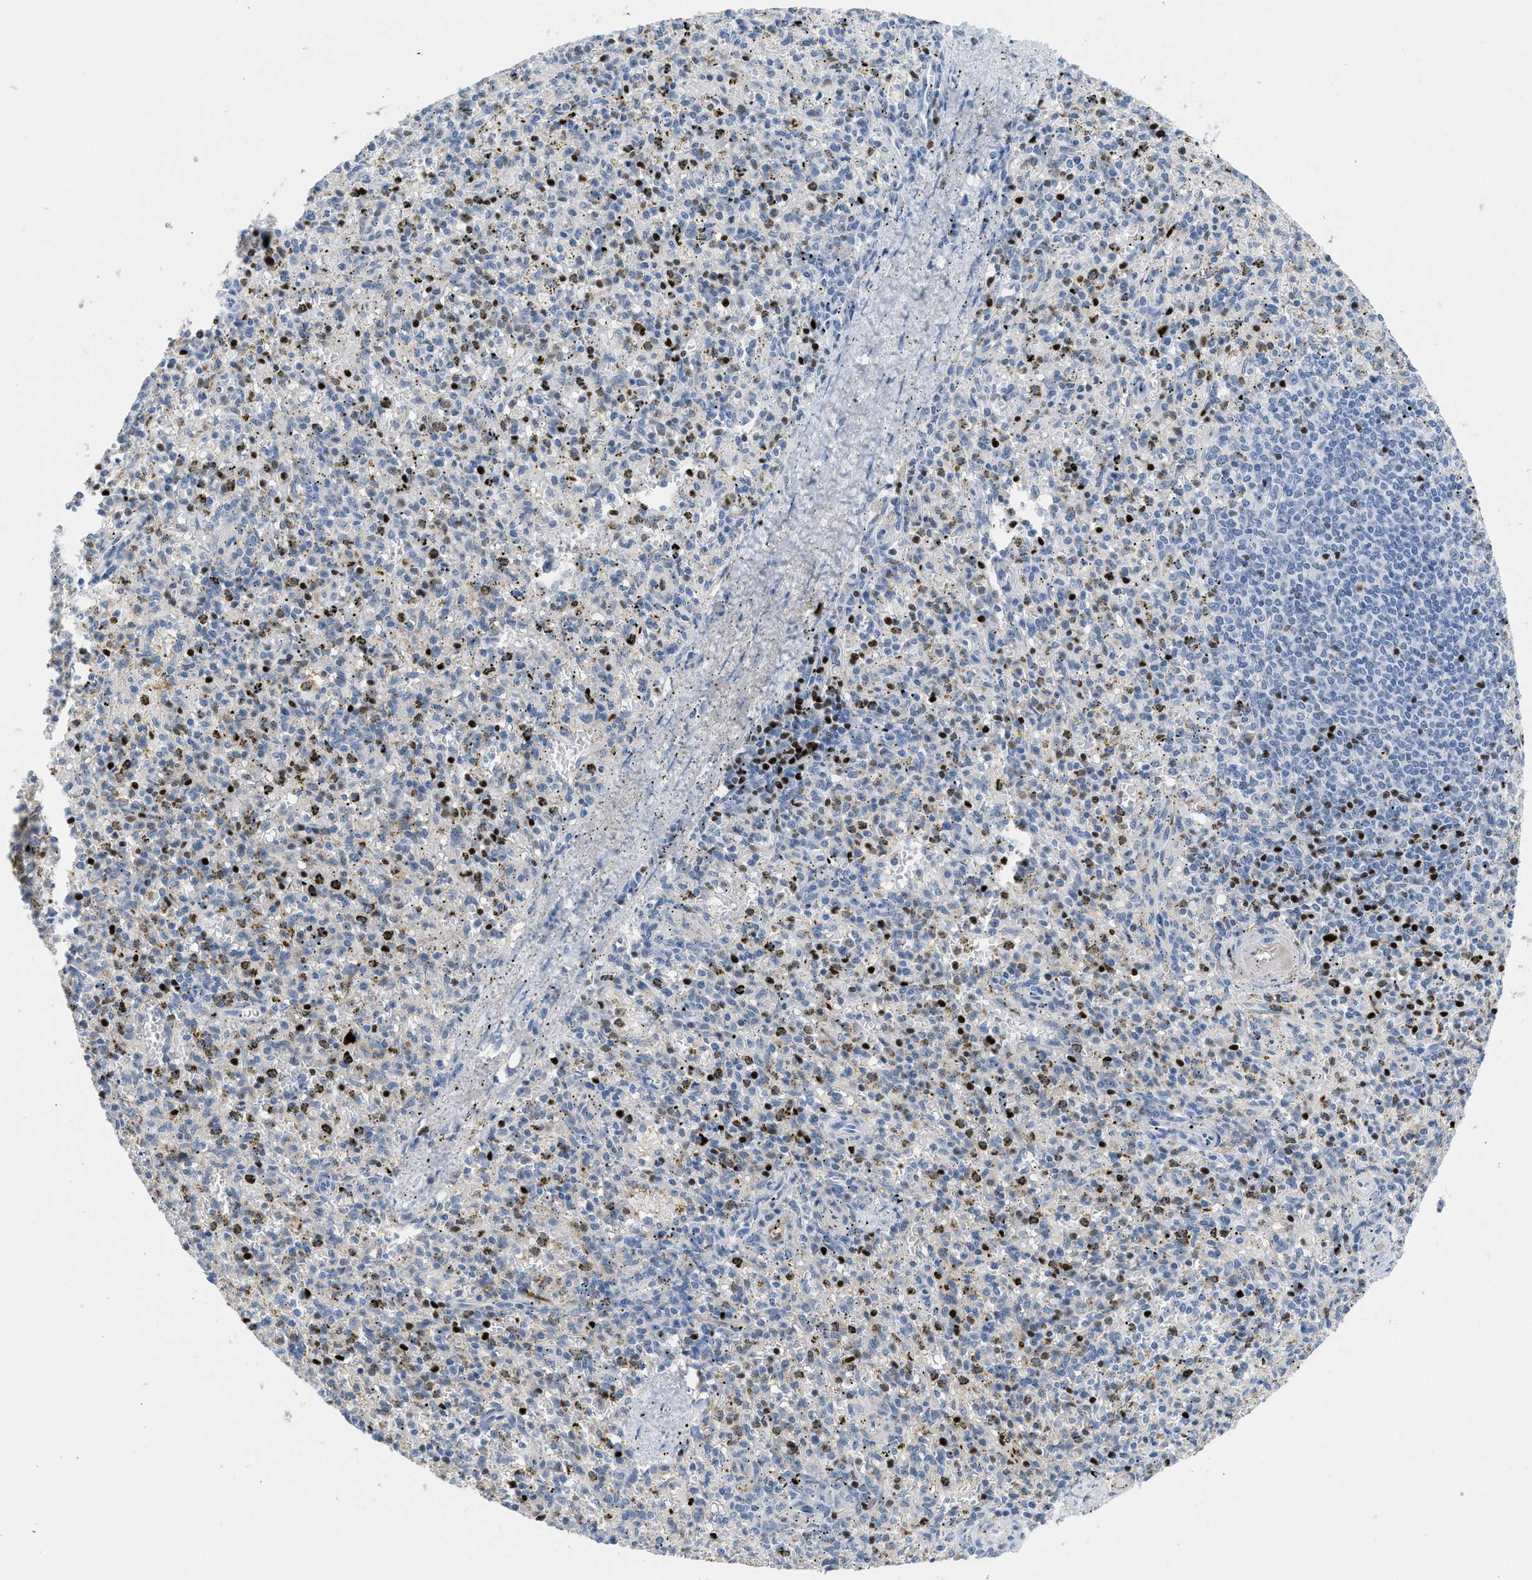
{"staining": {"intensity": "strong", "quantity": "<25%", "location": "nuclear"}, "tissue": "spleen", "cell_type": "Cells in red pulp", "image_type": "normal", "snomed": [{"axis": "morphology", "description": "Normal tissue, NOS"}, {"axis": "topography", "description": "Spleen"}], "caption": "Approximately <25% of cells in red pulp in benign spleen exhibit strong nuclear protein staining as visualized by brown immunohistochemical staining.", "gene": "LEF1", "patient": {"sex": "male", "age": 72}}